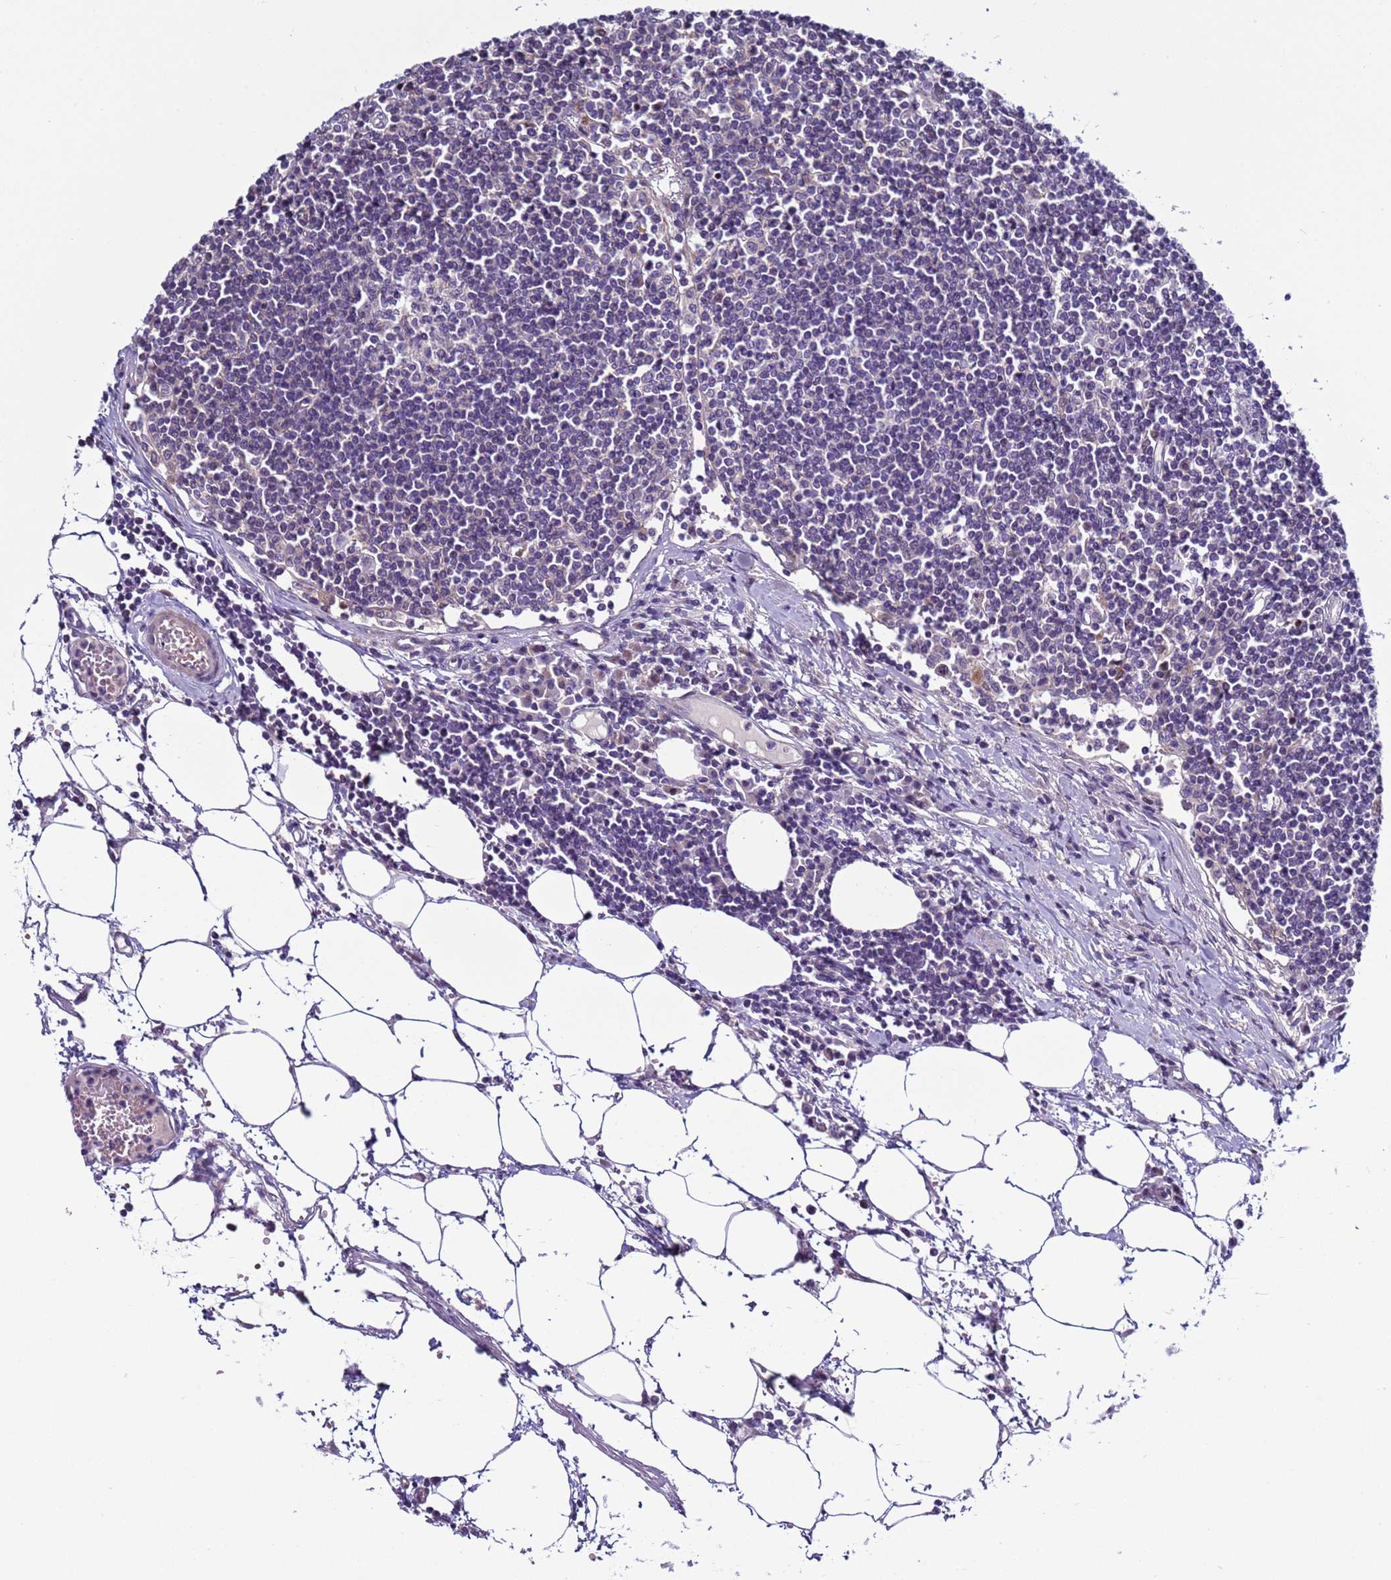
{"staining": {"intensity": "negative", "quantity": "none", "location": "none"}, "tissue": "lymph node", "cell_type": "Germinal center cells", "image_type": "normal", "snomed": [{"axis": "morphology", "description": "Adenocarcinoma, NOS"}, {"axis": "topography", "description": "Lymph node"}], "caption": "The immunohistochemistry photomicrograph has no significant staining in germinal center cells of lymph node. (Immunohistochemistry, brightfield microscopy, high magnification).", "gene": "NAT1", "patient": {"sex": "female", "age": 62}}